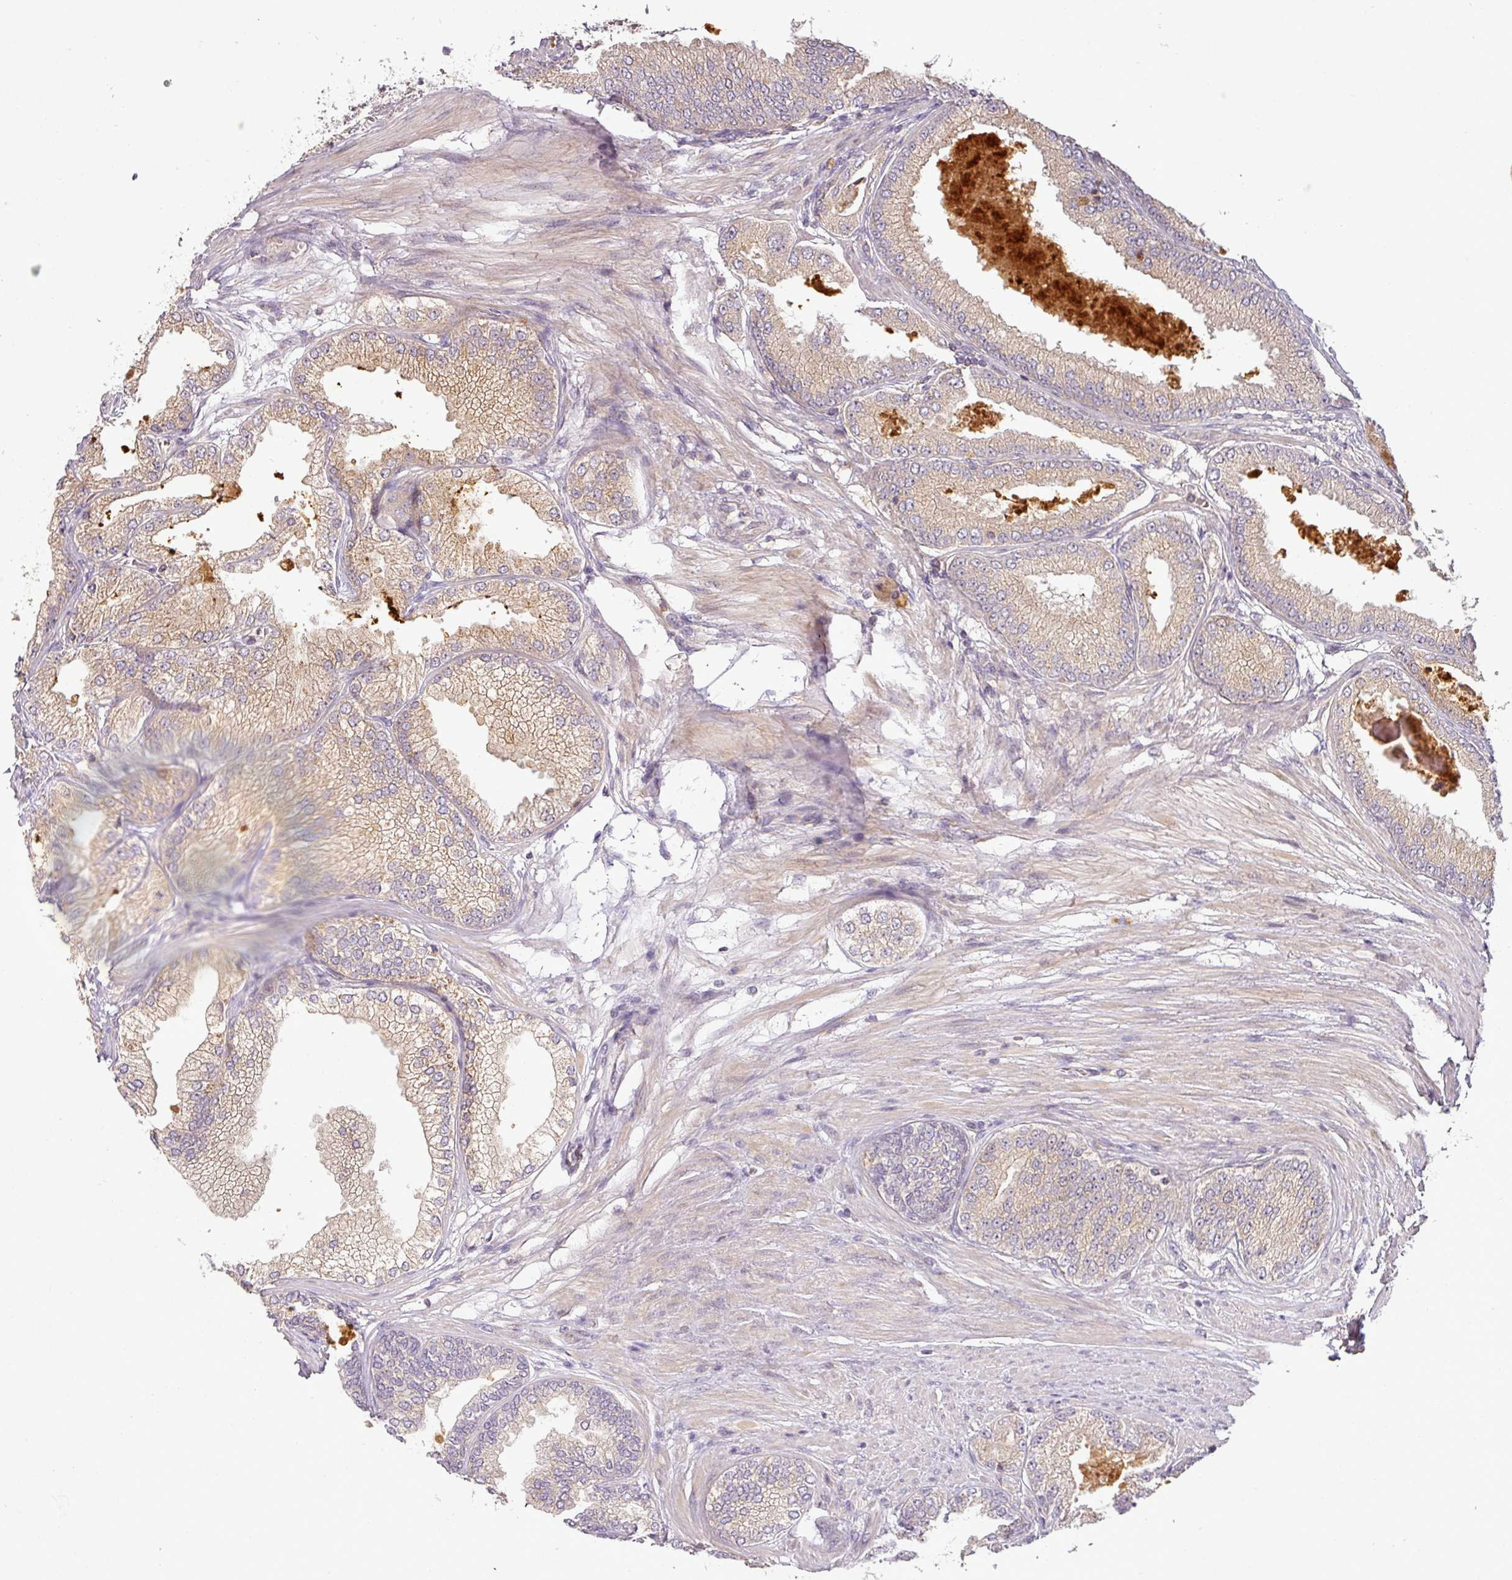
{"staining": {"intensity": "weak", "quantity": ">75%", "location": "cytoplasmic/membranous"}, "tissue": "prostate cancer", "cell_type": "Tumor cells", "image_type": "cancer", "snomed": [{"axis": "morphology", "description": "Adenocarcinoma, High grade"}, {"axis": "topography", "description": "Prostate"}], "caption": "High-power microscopy captured an immunohistochemistry (IHC) micrograph of prostate cancer, revealing weak cytoplasmic/membranous expression in approximately >75% of tumor cells.", "gene": "NIN", "patient": {"sex": "male", "age": 71}}